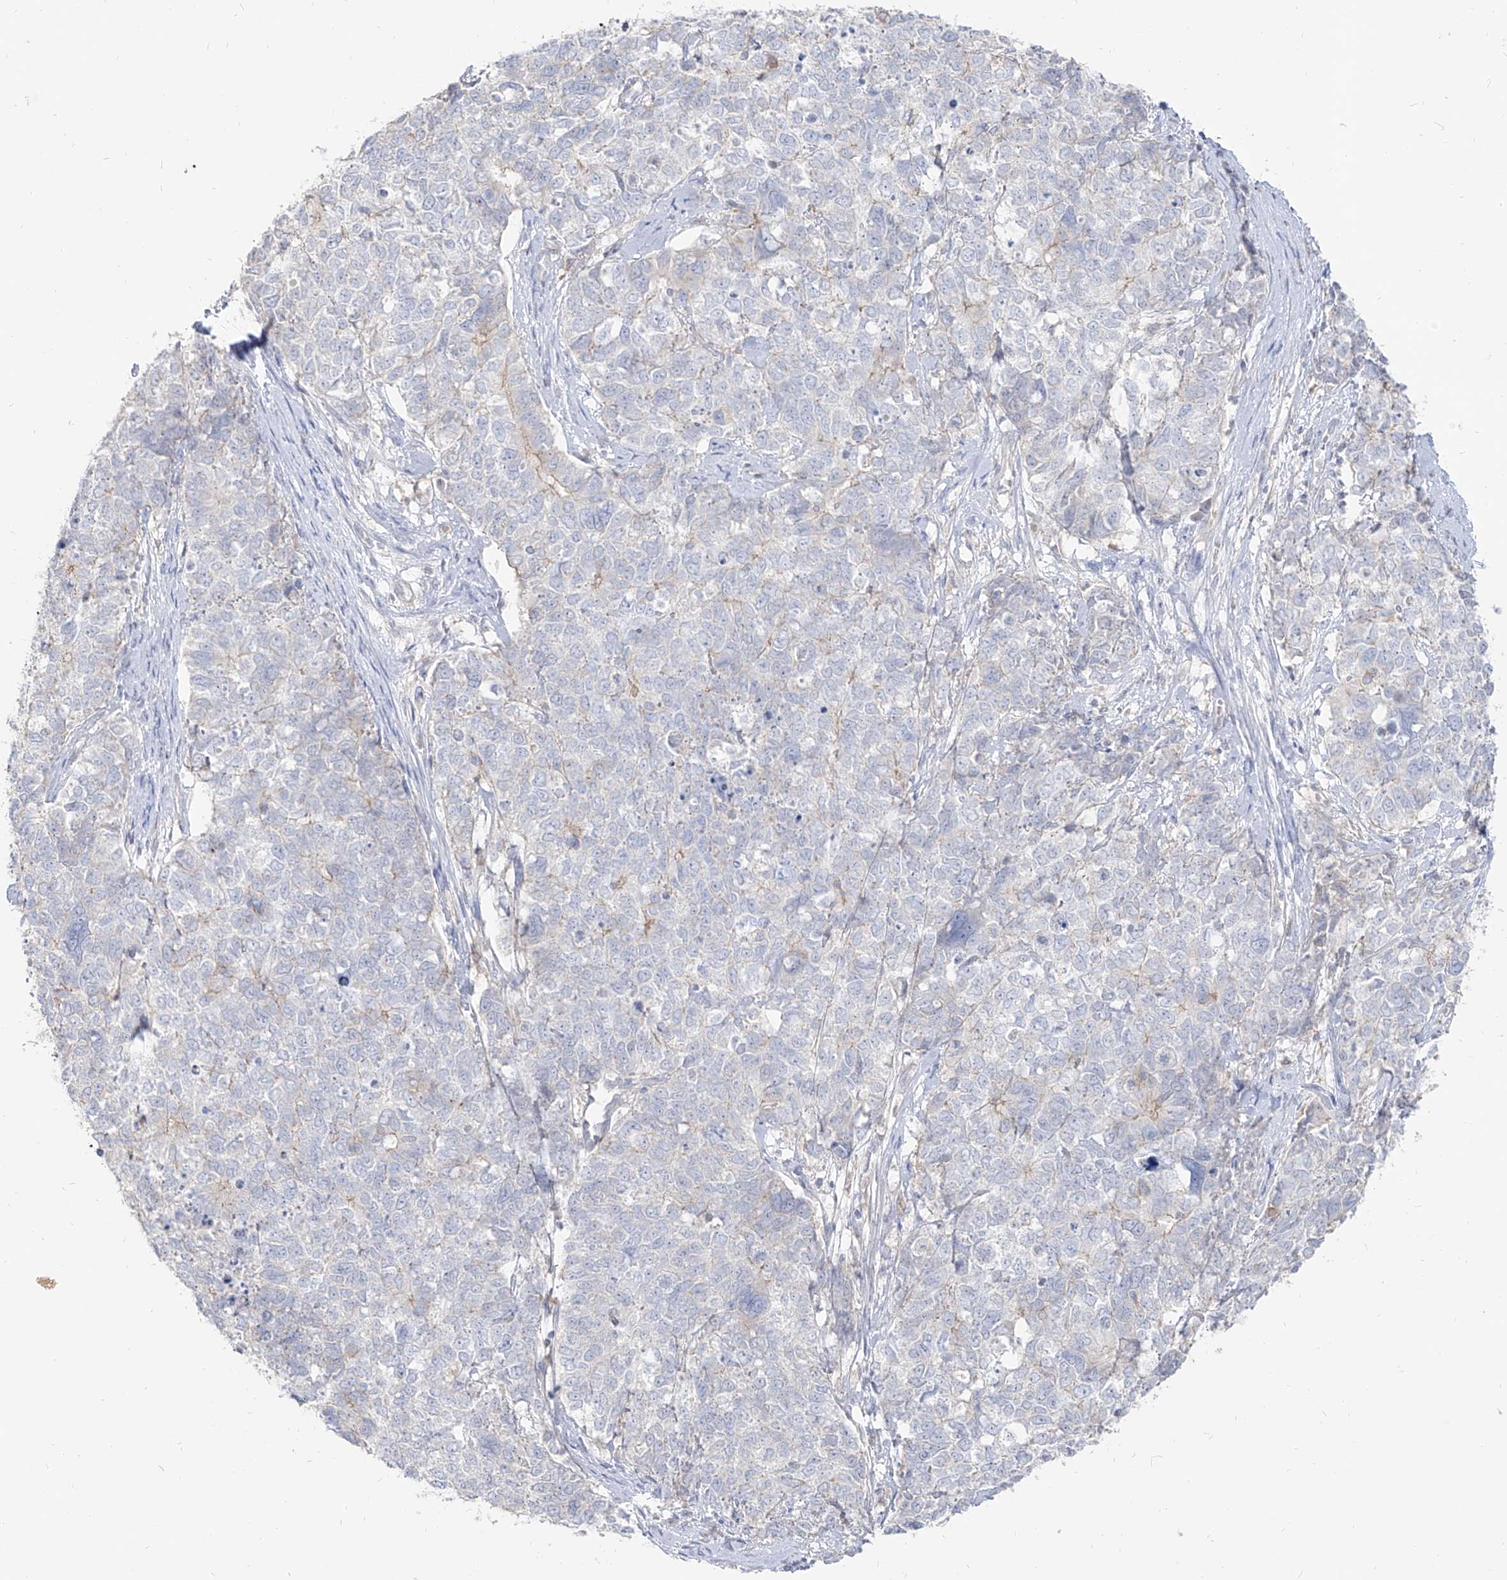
{"staining": {"intensity": "negative", "quantity": "none", "location": "none"}, "tissue": "cervical cancer", "cell_type": "Tumor cells", "image_type": "cancer", "snomed": [{"axis": "morphology", "description": "Squamous cell carcinoma, NOS"}, {"axis": "topography", "description": "Cervix"}], "caption": "Immunohistochemistry (IHC) histopathology image of neoplastic tissue: squamous cell carcinoma (cervical) stained with DAB demonstrates no significant protein positivity in tumor cells.", "gene": "RBFOX3", "patient": {"sex": "female", "age": 63}}